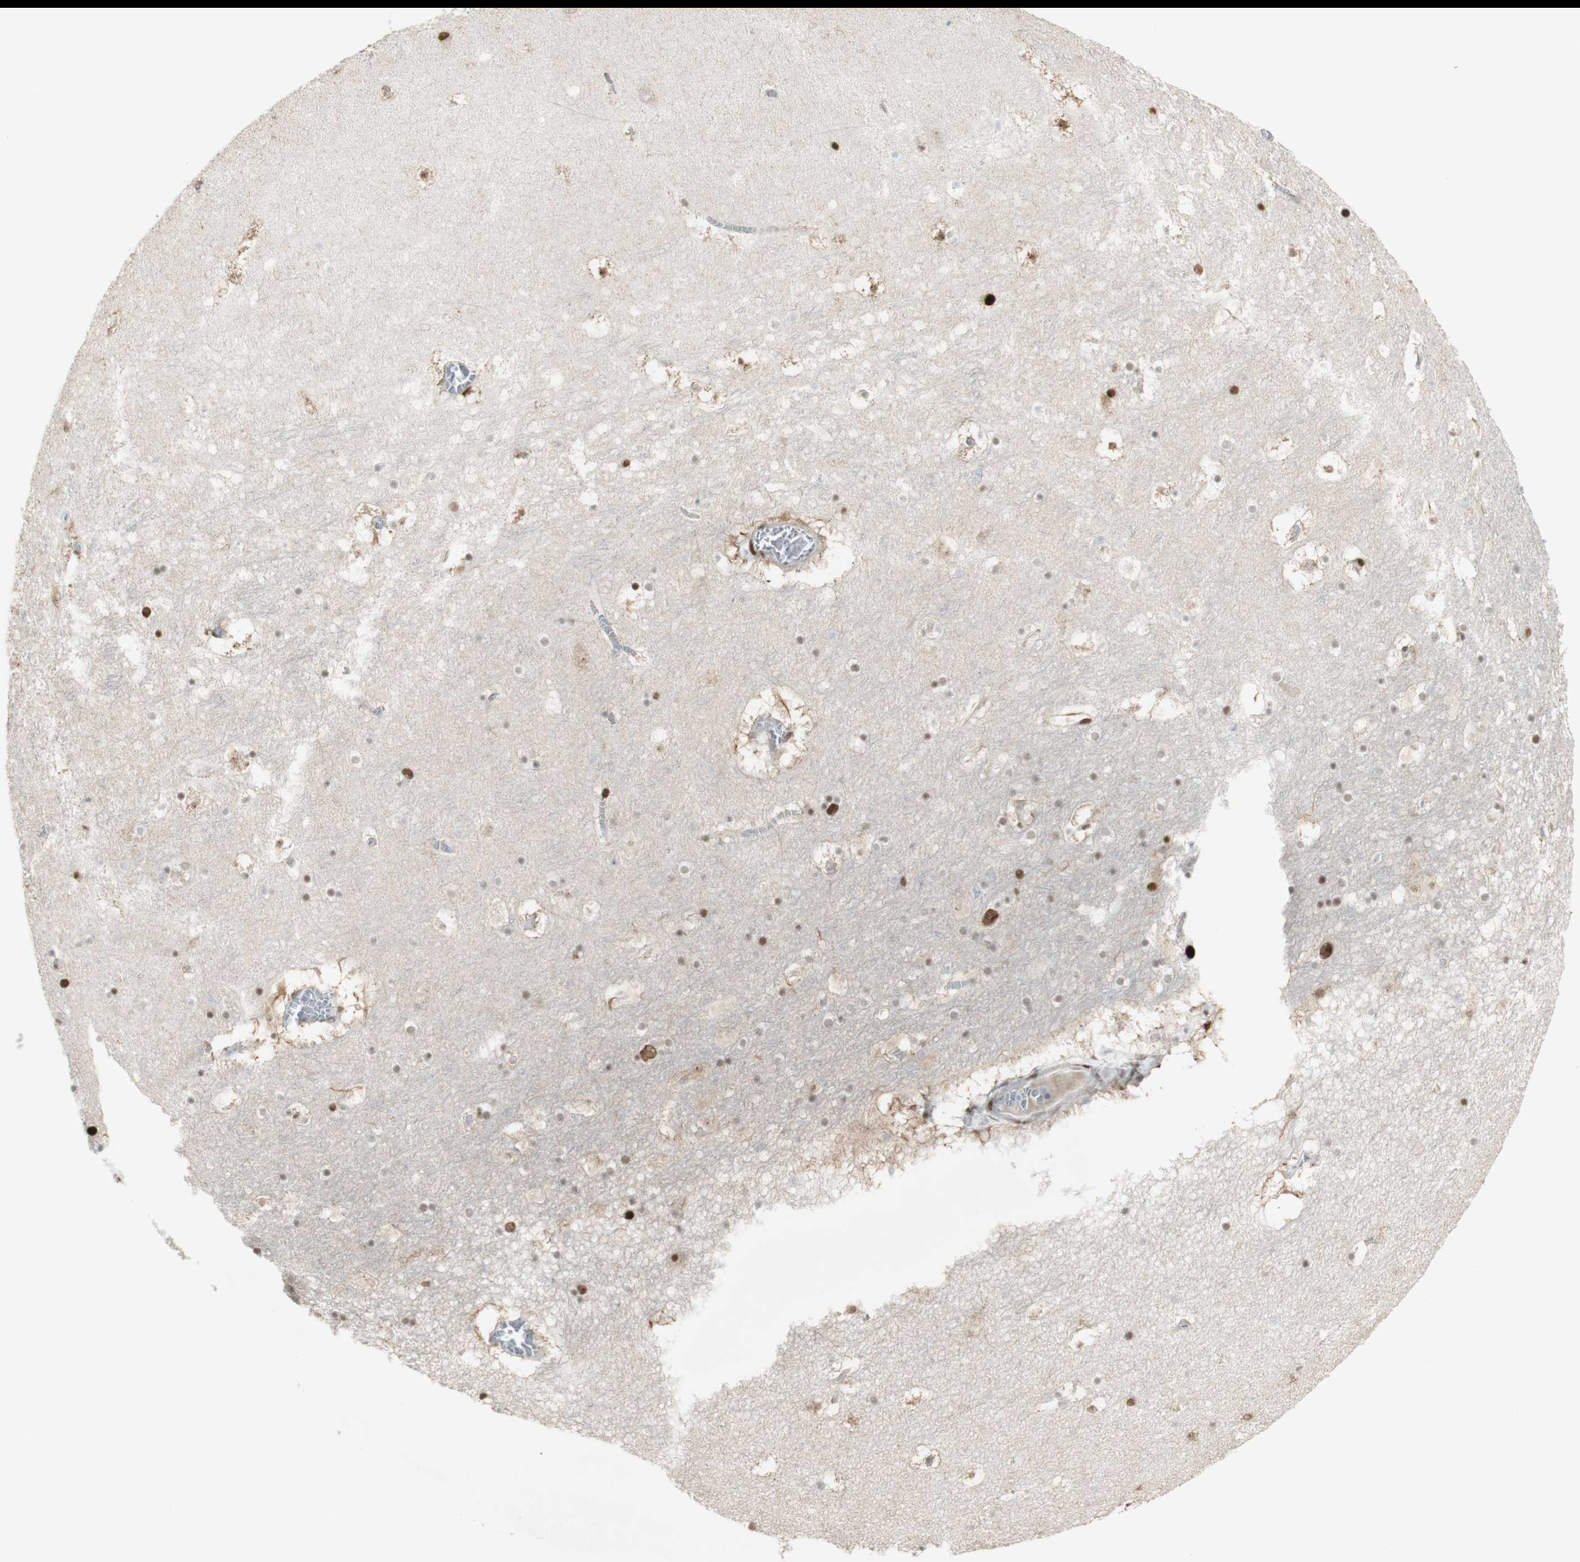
{"staining": {"intensity": "moderate", "quantity": "25%-75%", "location": "nuclear"}, "tissue": "hippocampus", "cell_type": "Glial cells", "image_type": "normal", "snomed": [{"axis": "morphology", "description": "Normal tissue, NOS"}, {"axis": "topography", "description": "Hippocampus"}], "caption": "Immunohistochemistry (DAB (3,3'-diaminobenzidine)) staining of normal human hippocampus exhibits moderate nuclear protein expression in approximately 25%-75% of glial cells.", "gene": "C1orf116", "patient": {"sex": "male", "age": 45}}